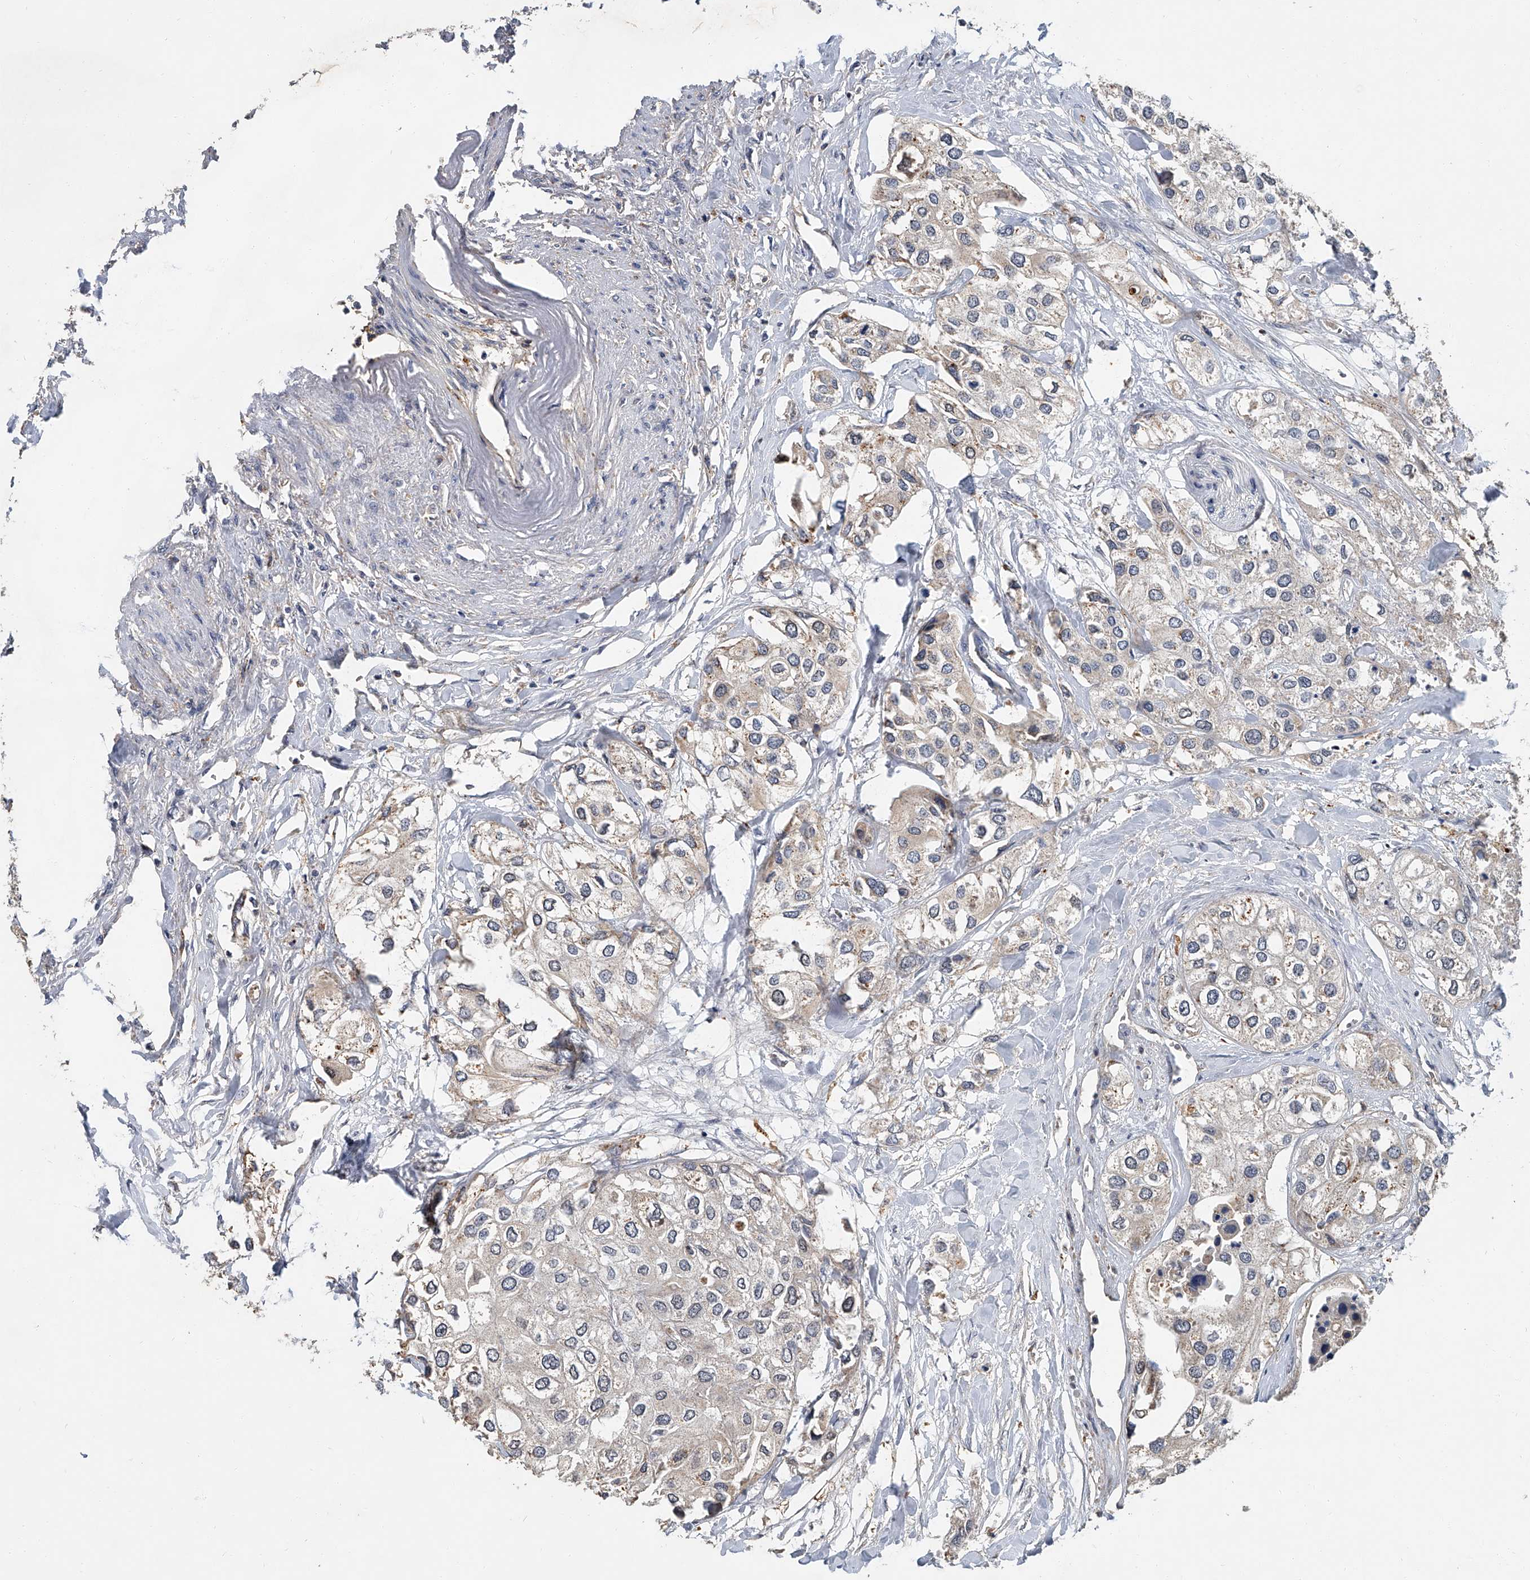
{"staining": {"intensity": "negative", "quantity": "none", "location": "none"}, "tissue": "urothelial cancer", "cell_type": "Tumor cells", "image_type": "cancer", "snomed": [{"axis": "morphology", "description": "Urothelial carcinoma, High grade"}, {"axis": "topography", "description": "Urinary bladder"}], "caption": "This histopathology image is of high-grade urothelial carcinoma stained with immunohistochemistry to label a protein in brown with the nuclei are counter-stained blue. There is no positivity in tumor cells.", "gene": "JAG2", "patient": {"sex": "male", "age": 64}}